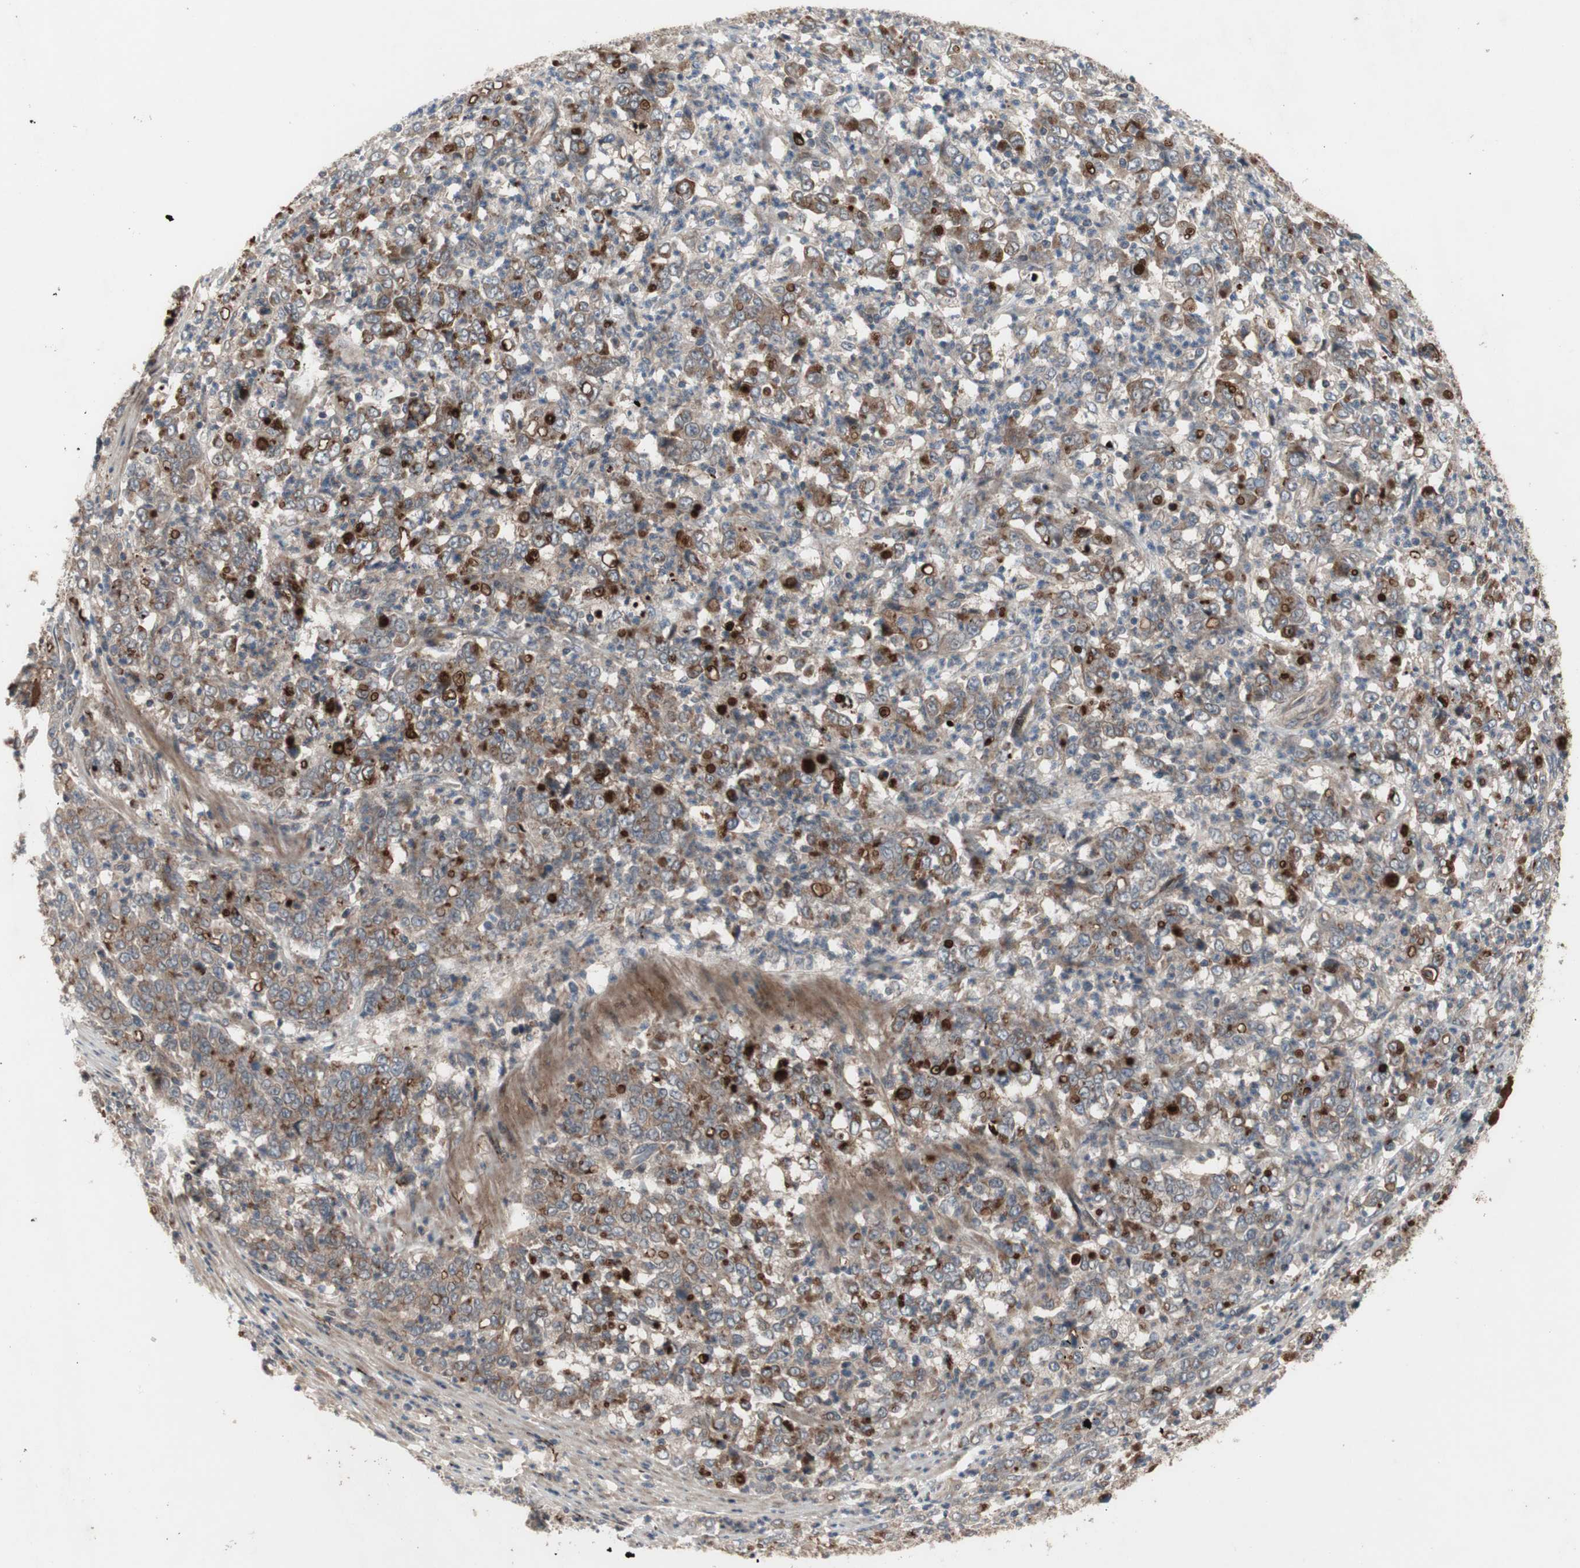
{"staining": {"intensity": "moderate", "quantity": "25%-75%", "location": "cytoplasmic/membranous"}, "tissue": "stomach cancer", "cell_type": "Tumor cells", "image_type": "cancer", "snomed": [{"axis": "morphology", "description": "Adenocarcinoma, NOS"}, {"axis": "topography", "description": "Stomach, lower"}], "caption": "An immunohistochemistry (IHC) image of tumor tissue is shown. Protein staining in brown shows moderate cytoplasmic/membranous positivity in adenocarcinoma (stomach) within tumor cells.", "gene": "OAZ1", "patient": {"sex": "female", "age": 71}}